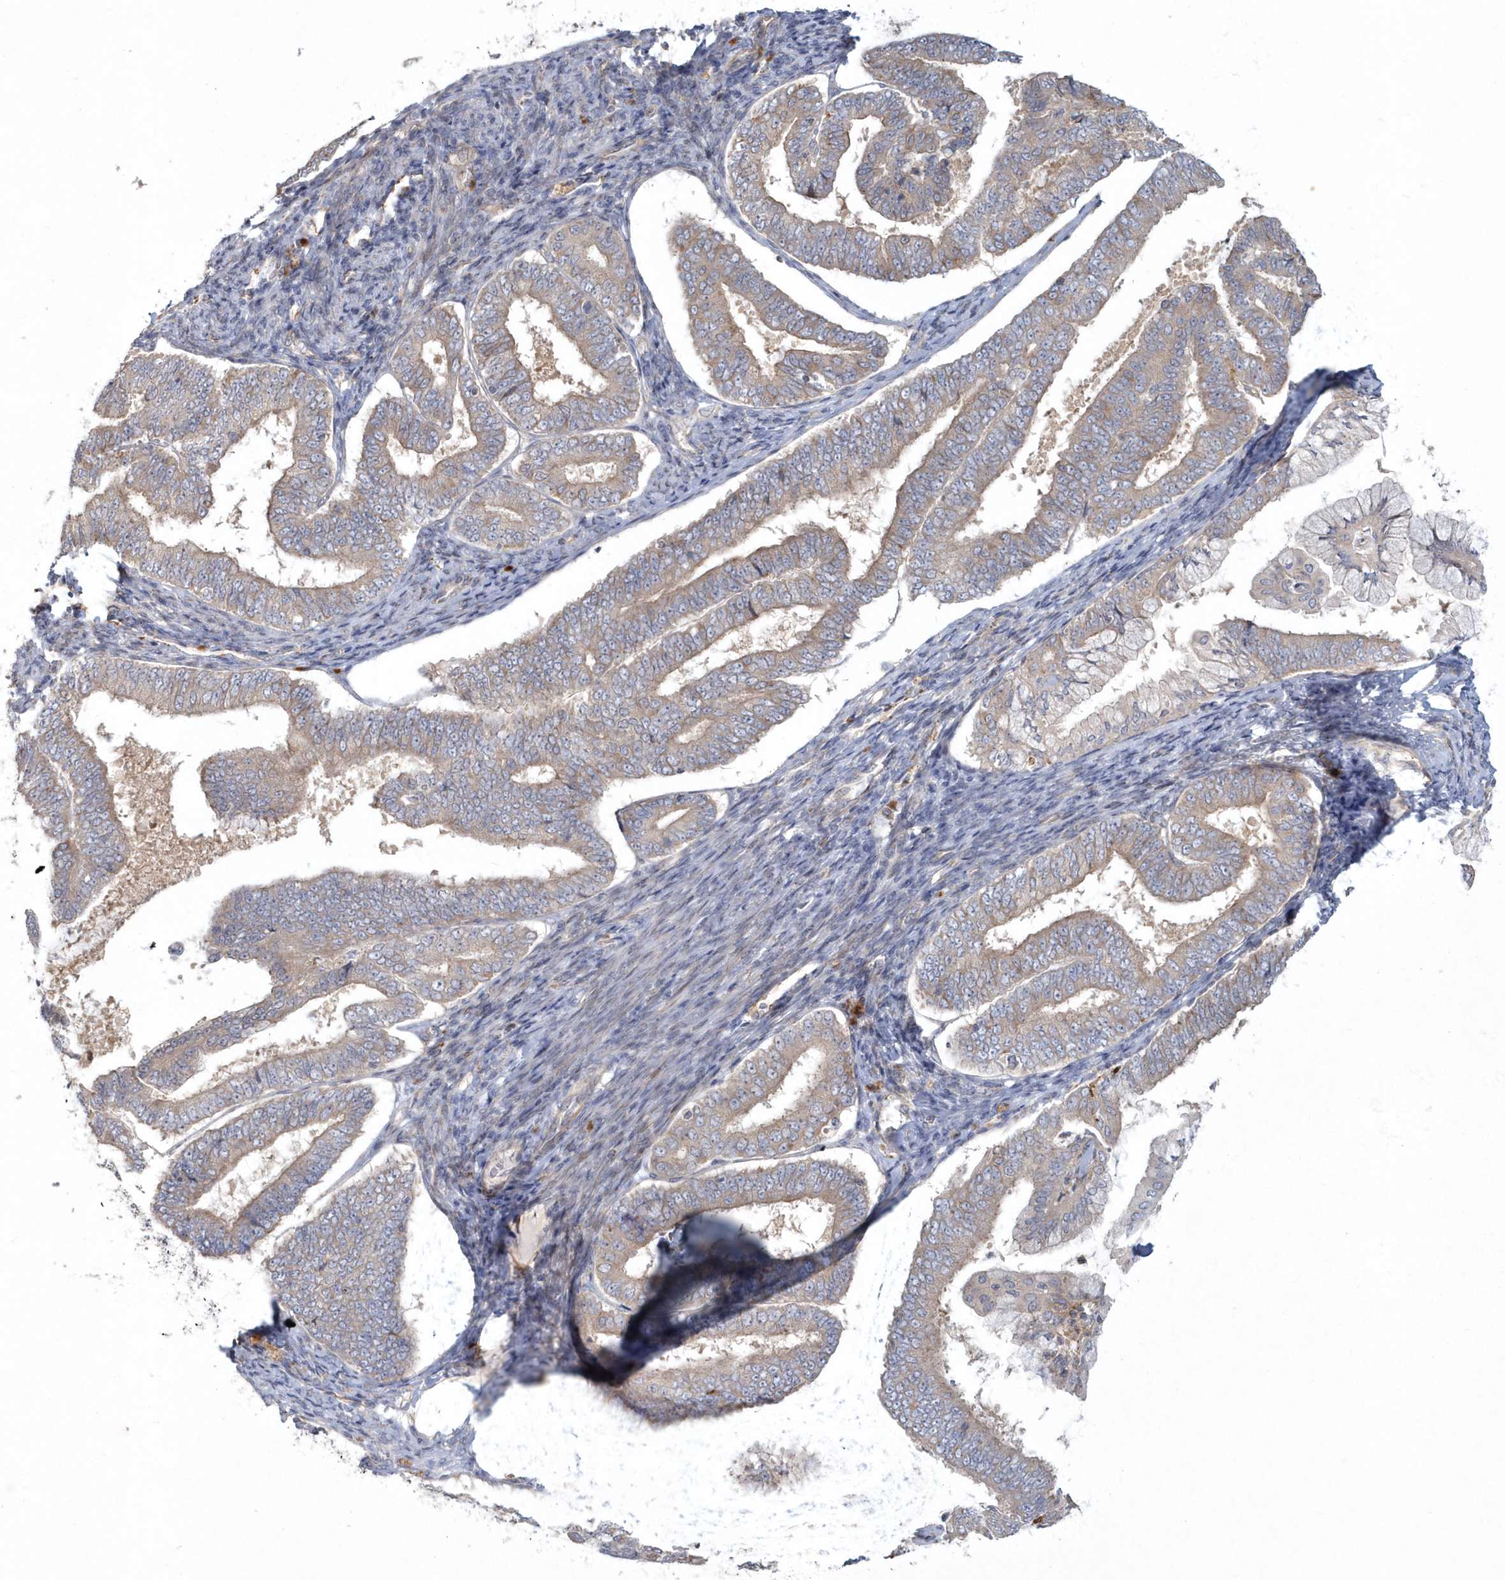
{"staining": {"intensity": "weak", "quantity": ">75%", "location": "cytoplasmic/membranous"}, "tissue": "endometrial cancer", "cell_type": "Tumor cells", "image_type": "cancer", "snomed": [{"axis": "morphology", "description": "Adenocarcinoma, NOS"}, {"axis": "topography", "description": "Endometrium"}], "caption": "Adenocarcinoma (endometrial) tissue displays weak cytoplasmic/membranous expression in about >75% of tumor cells, visualized by immunohistochemistry.", "gene": "ARHGEF38", "patient": {"sex": "female", "age": 63}}